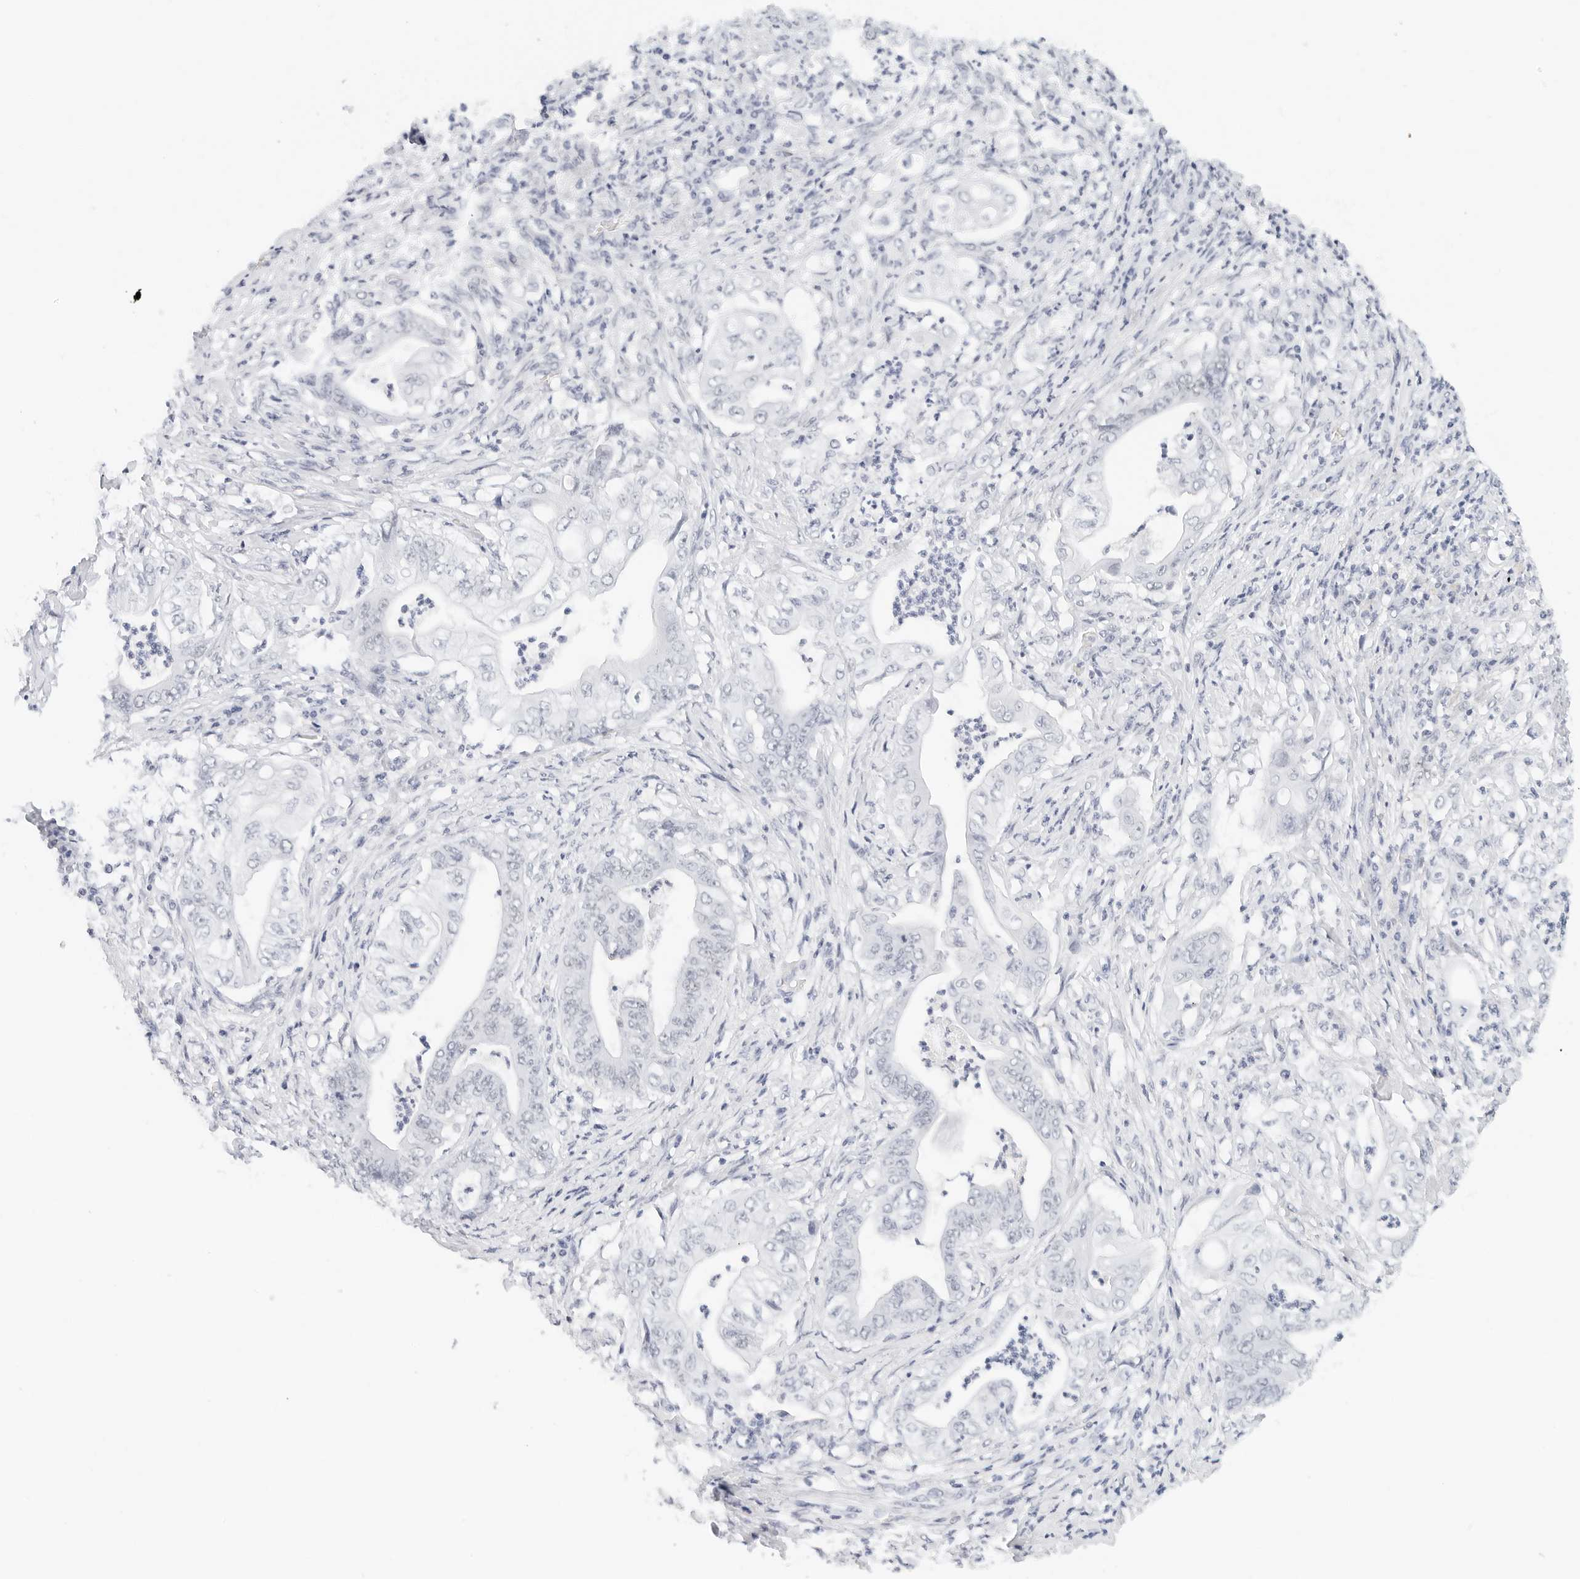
{"staining": {"intensity": "negative", "quantity": "none", "location": "none"}, "tissue": "stomach cancer", "cell_type": "Tumor cells", "image_type": "cancer", "snomed": [{"axis": "morphology", "description": "Adenocarcinoma, NOS"}, {"axis": "topography", "description": "Stomach"}], "caption": "Micrograph shows no protein staining in tumor cells of stomach adenocarcinoma tissue. (Immunohistochemistry (ihc), brightfield microscopy, high magnification).", "gene": "CD22", "patient": {"sex": "female", "age": 73}}